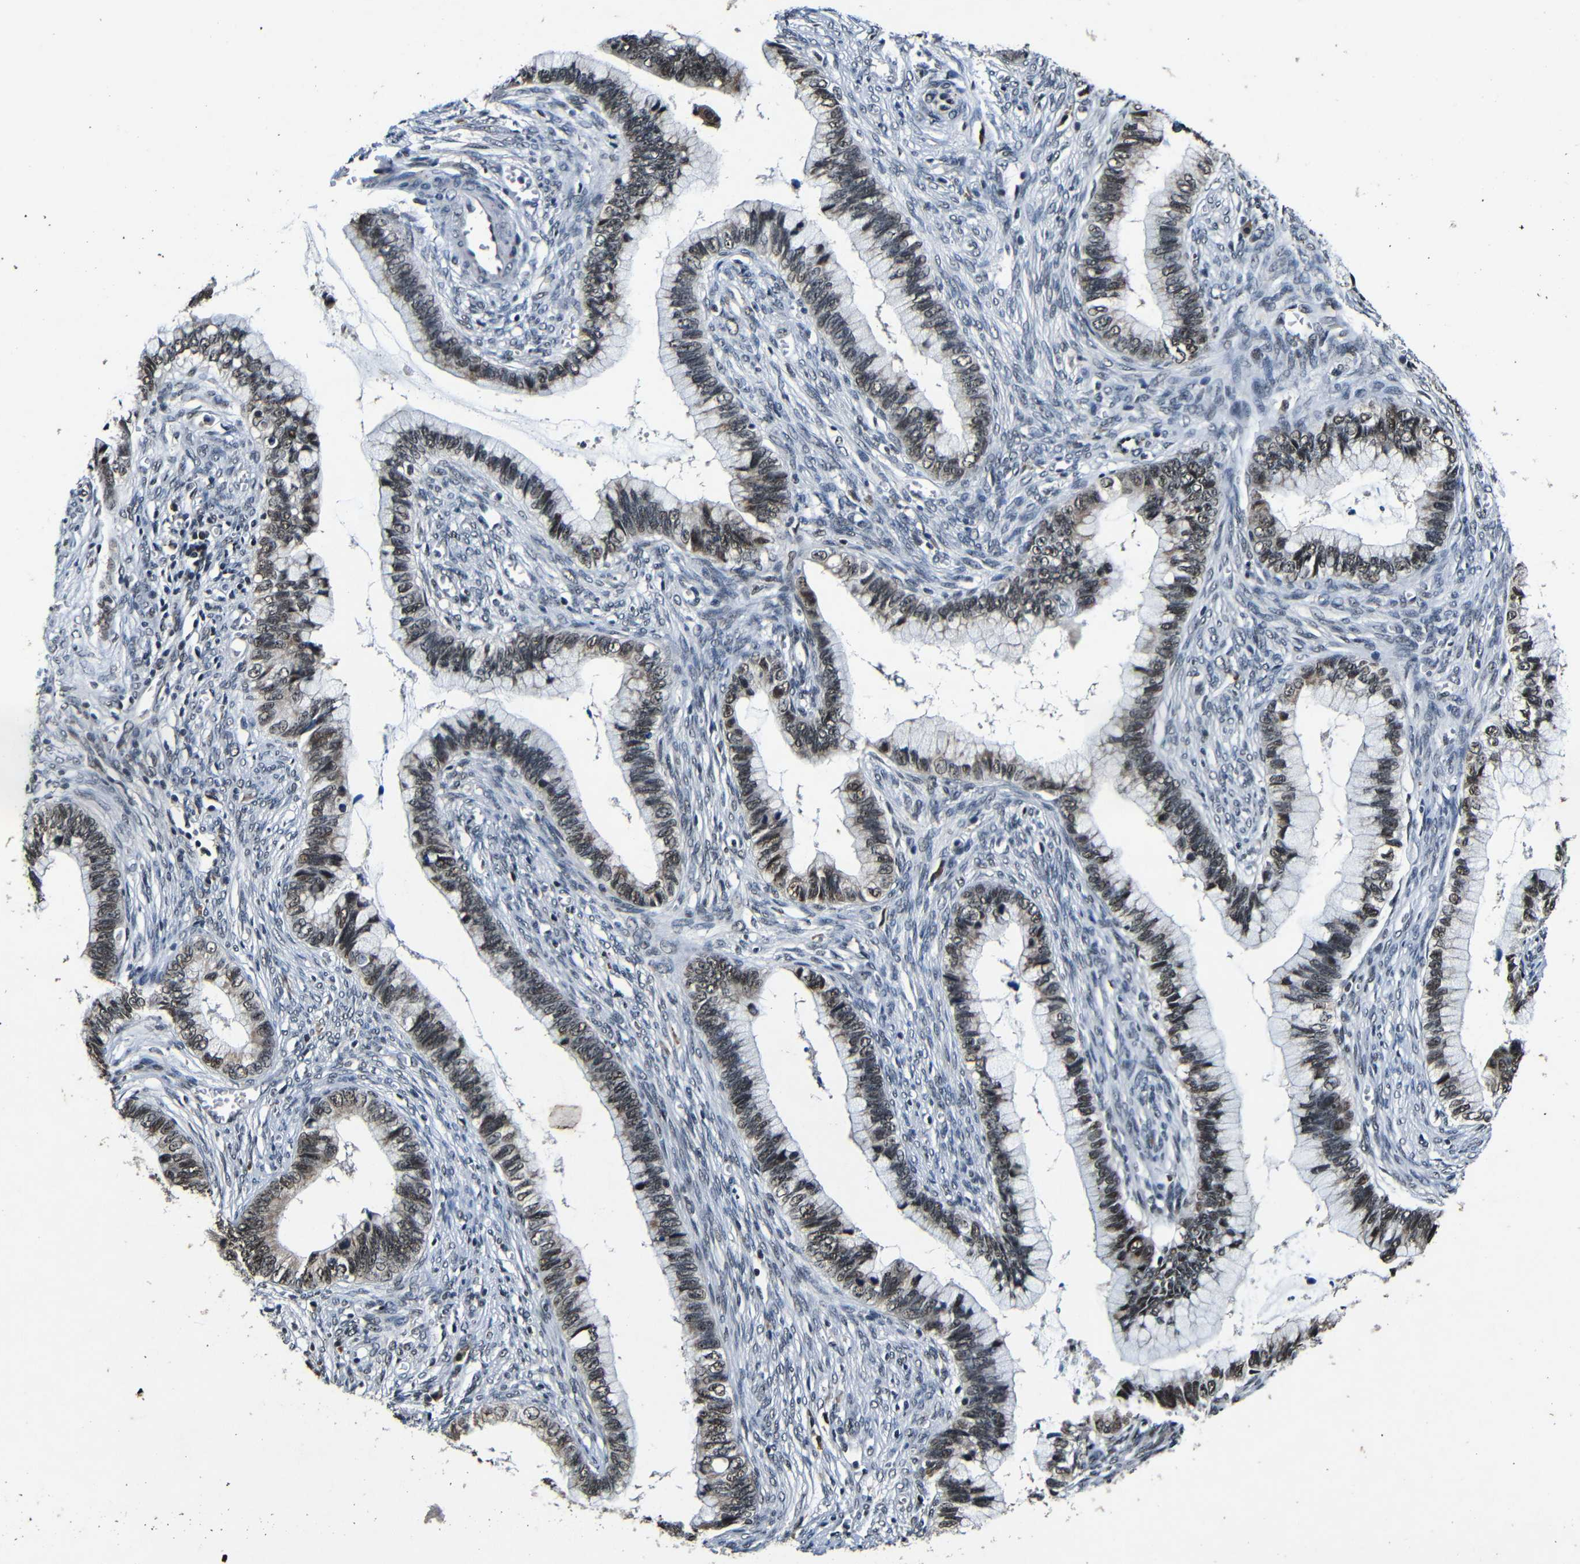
{"staining": {"intensity": "weak", "quantity": ">75%", "location": "nuclear"}, "tissue": "cervical cancer", "cell_type": "Tumor cells", "image_type": "cancer", "snomed": [{"axis": "morphology", "description": "Adenocarcinoma, NOS"}, {"axis": "topography", "description": "Cervix"}], "caption": "Human cervical cancer stained for a protein (brown) demonstrates weak nuclear positive staining in approximately >75% of tumor cells.", "gene": "FOXD4", "patient": {"sex": "female", "age": 44}}